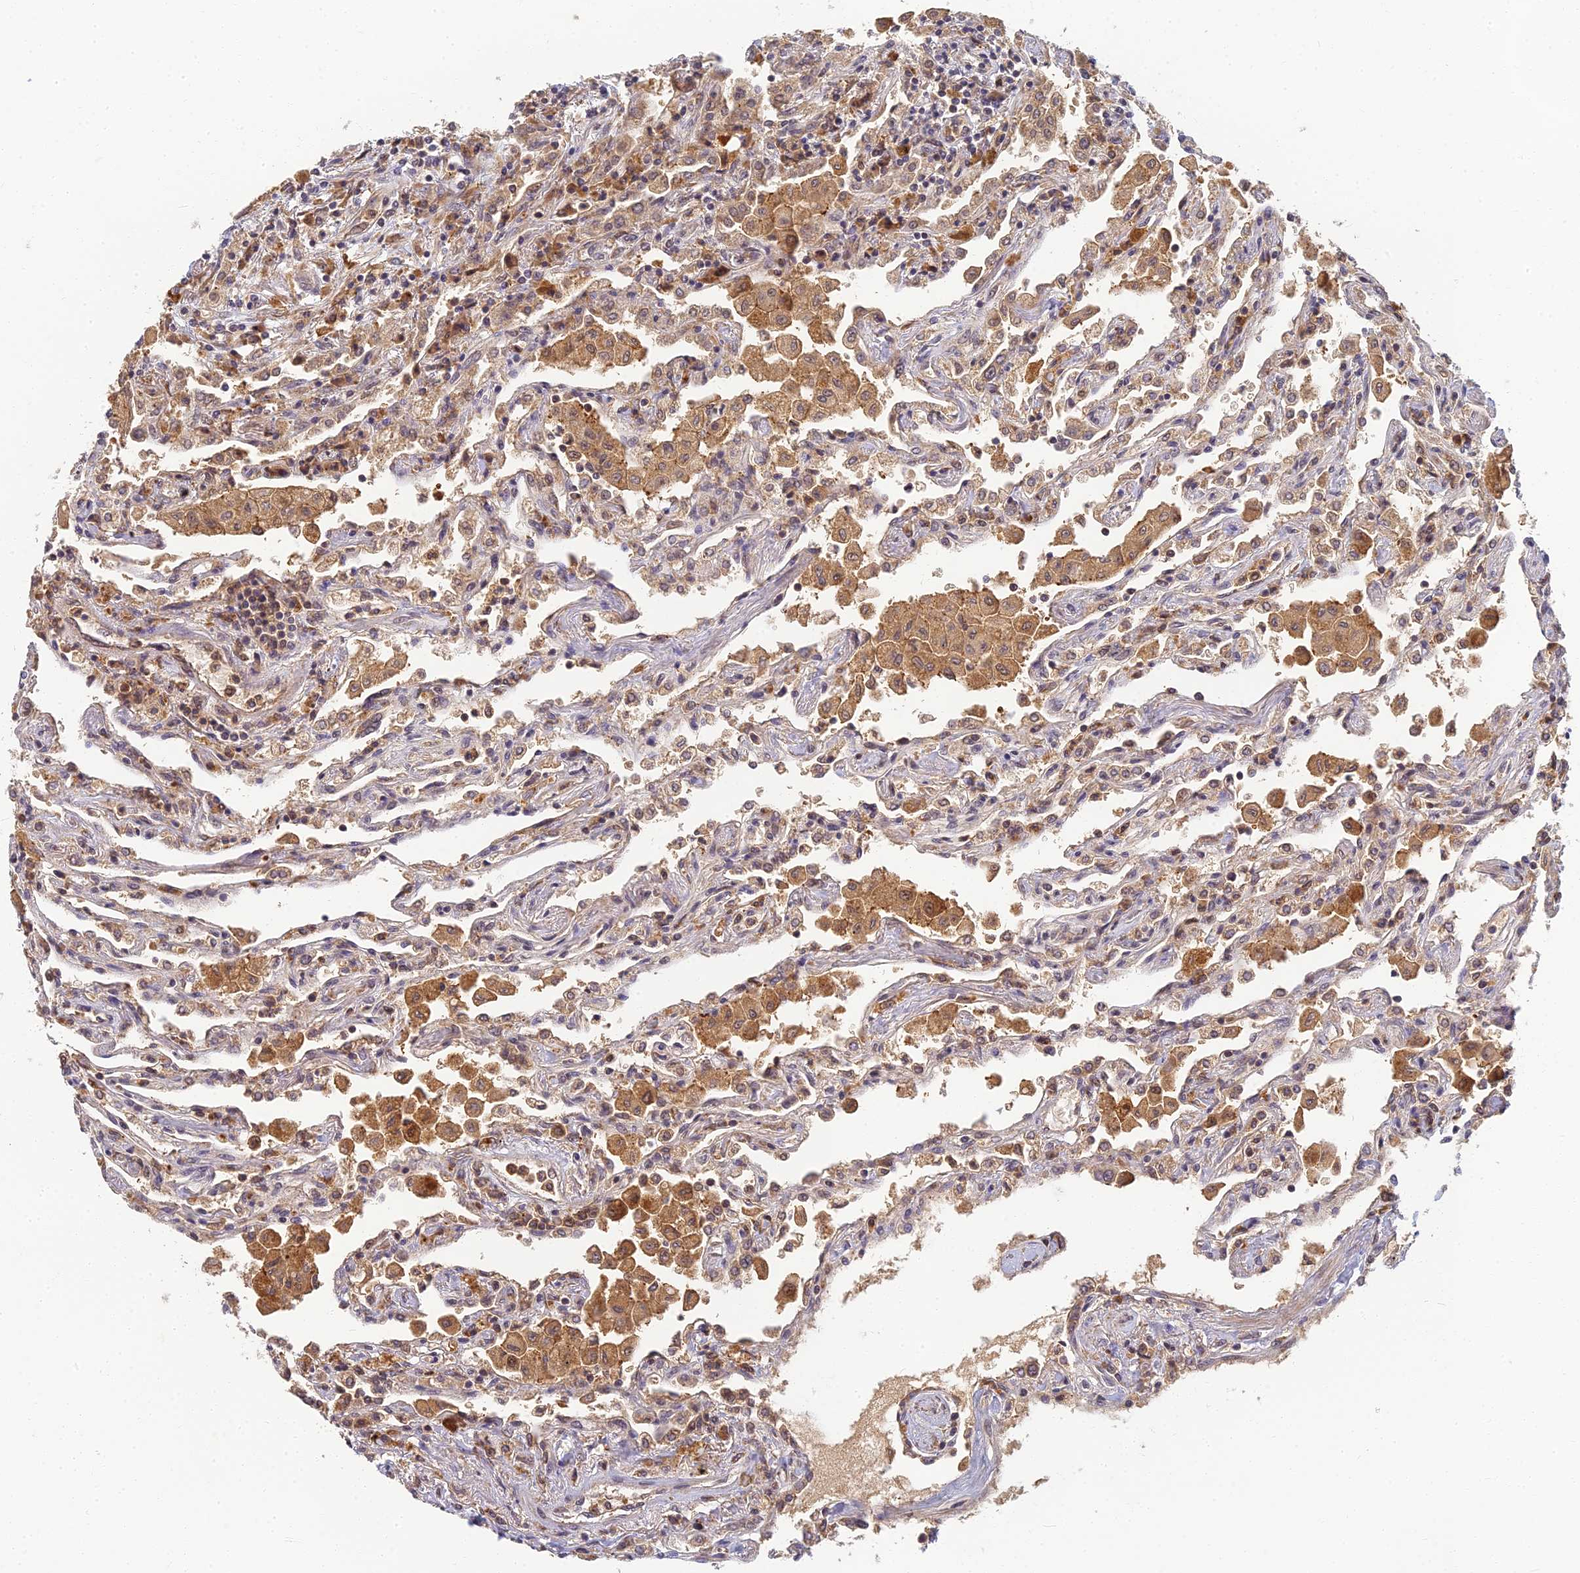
{"staining": {"intensity": "weak", "quantity": "25%-75%", "location": "cytoplasmic/membranous"}, "tissue": "lung", "cell_type": "Alveolar cells", "image_type": "normal", "snomed": [{"axis": "morphology", "description": "Normal tissue, NOS"}, {"axis": "topography", "description": "Bronchus"}, {"axis": "topography", "description": "Lung"}], "caption": "Approximately 25%-75% of alveolar cells in unremarkable human lung display weak cytoplasmic/membranous protein expression as visualized by brown immunohistochemical staining.", "gene": "RGL3", "patient": {"sex": "female", "age": 49}}